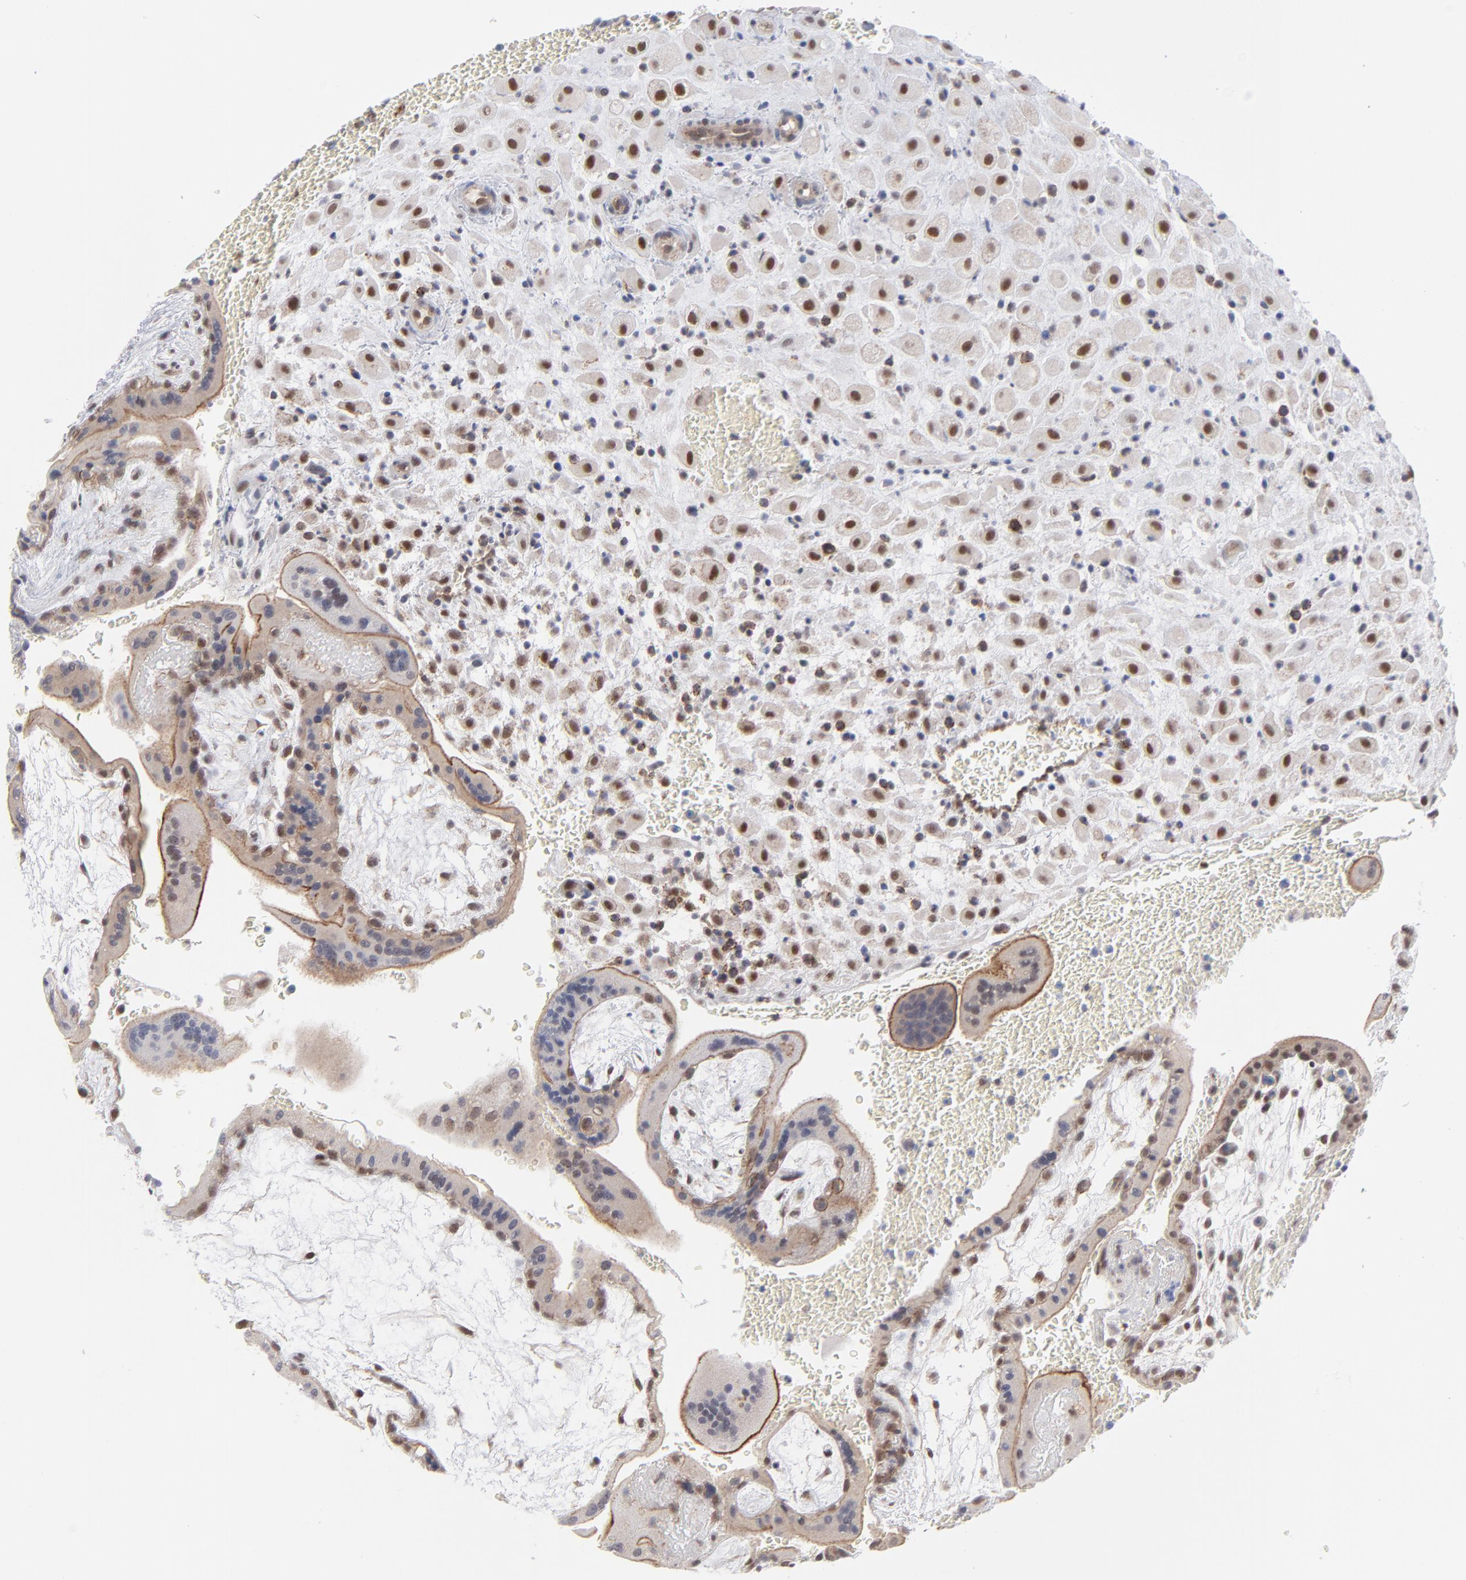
{"staining": {"intensity": "moderate", "quantity": ">75%", "location": "nuclear"}, "tissue": "placenta", "cell_type": "Decidual cells", "image_type": "normal", "snomed": [{"axis": "morphology", "description": "Normal tissue, NOS"}, {"axis": "topography", "description": "Placenta"}], "caption": "Protein staining reveals moderate nuclear positivity in about >75% of decidual cells in normal placenta. The staining was performed using DAB (3,3'-diaminobenzidine) to visualize the protein expression in brown, while the nuclei were stained in blue with hematoxylin (Magnification: 20x).", "gene": "NBN", "patient": {"sex": "female", "age": 35}}